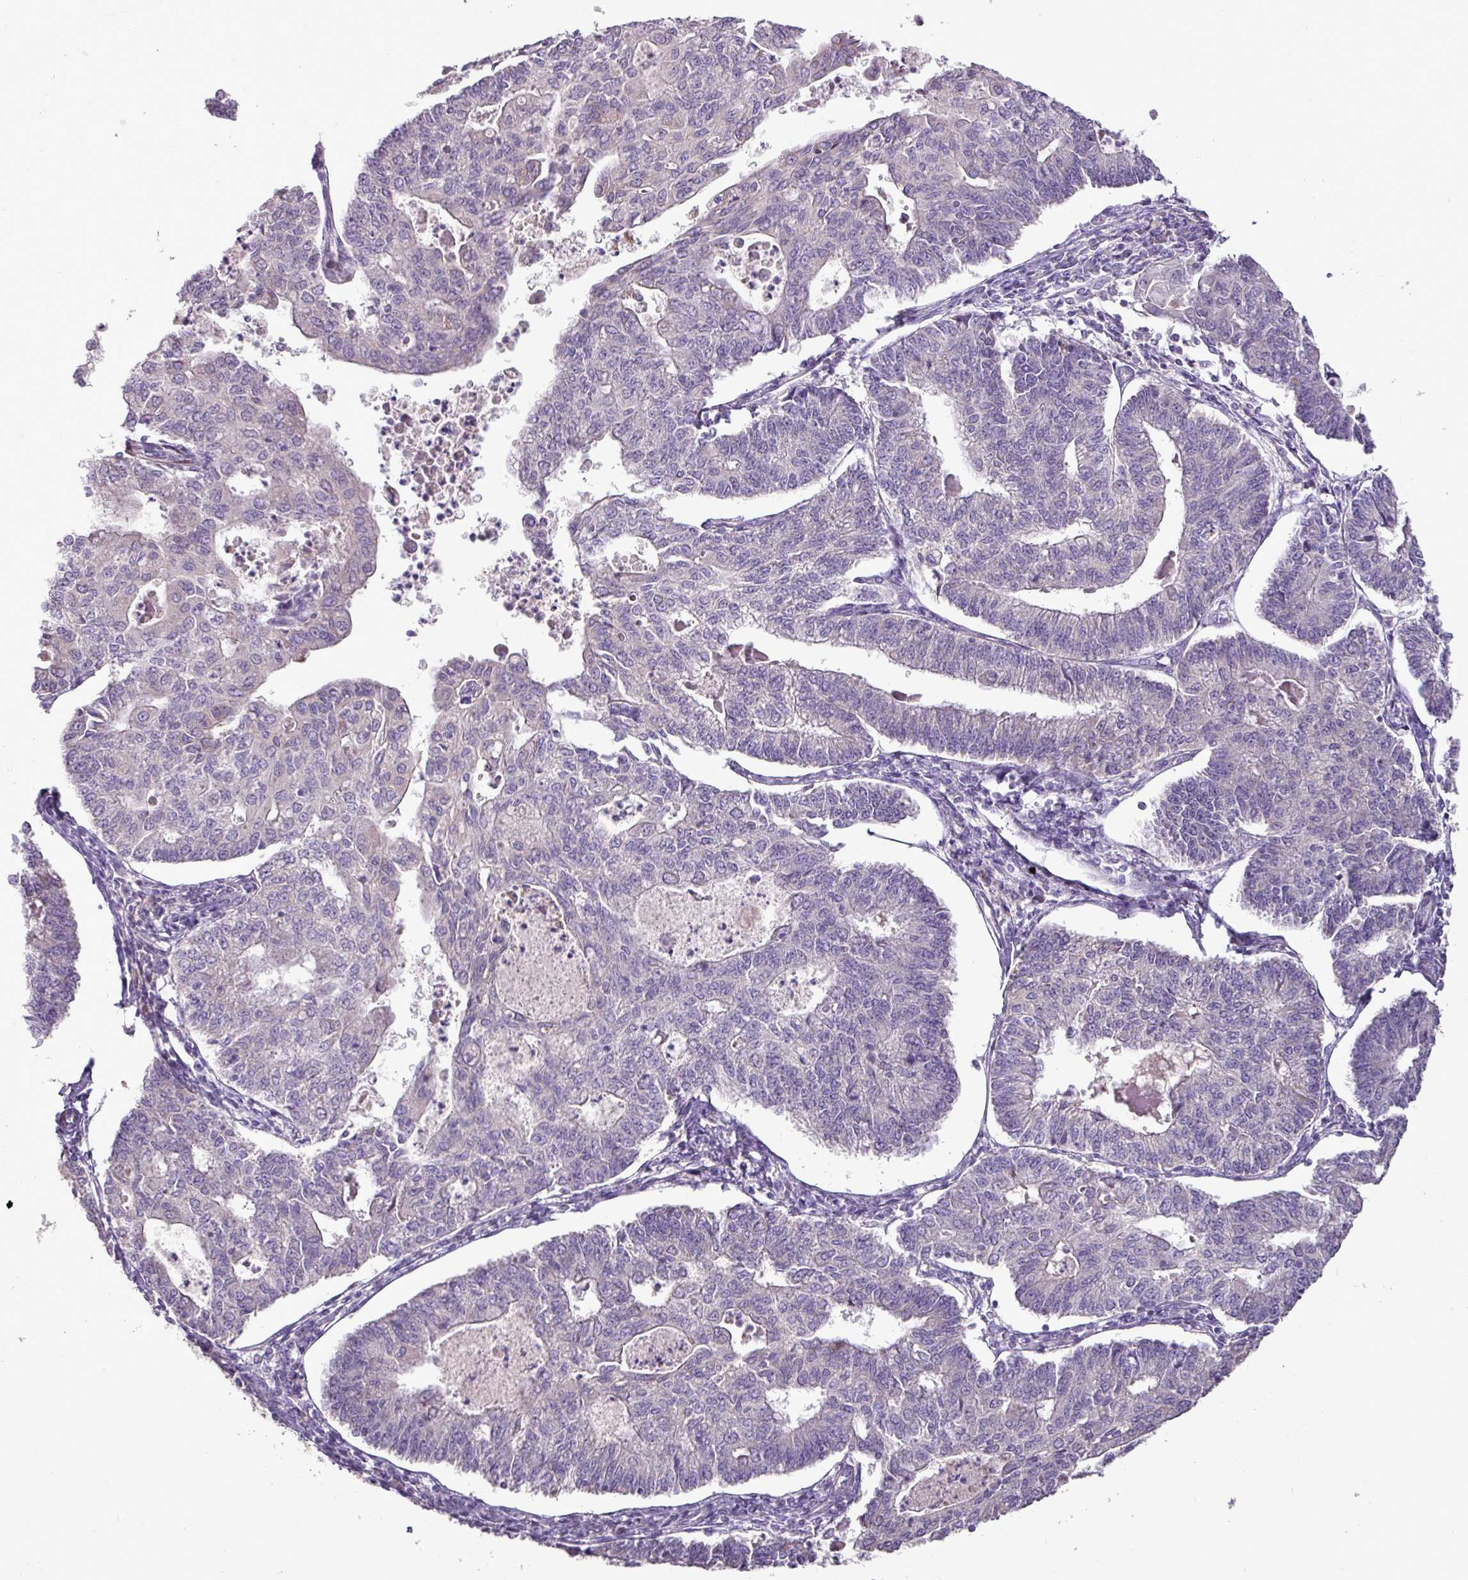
{"staining": {"intensity": "negative", "quantity": "none", "location": "none"}, "tissue": "endometrial cancer", "cell_type": "Tumor cells", "image_type": "cancer", "snomed": [{"axis": "morphology", "description": "Adenocarcinoma, NOS"}, {"axis": "topography", "description": "Endometrium"}], "caption": "Tumor cells show no significant protein expression in endometrial cancer. (DAB immunohistochemistry, high magnification).", "gene": "BRINP2", "patient": {"sex": "female", "age": 56}}